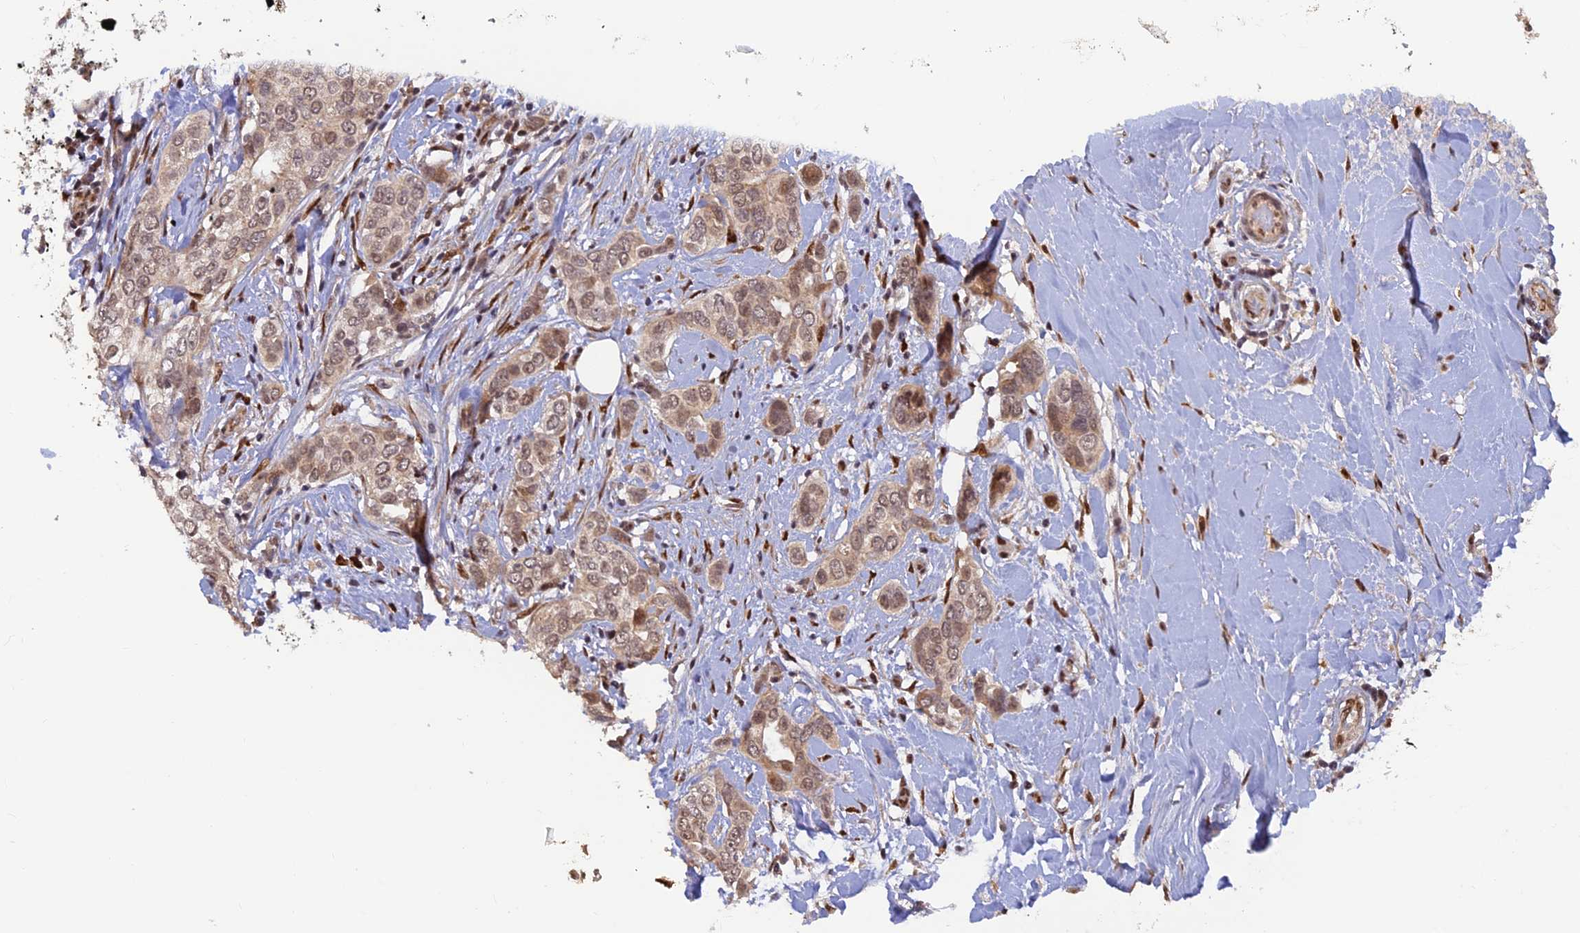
{"staining": {"intensity": "weak", "quantity": ">75%", "location": "cytoplasmic/membranous,nuclear"}, "tissue": "breast cancer", "cell_type": "Tumor cells", "image_type": "cancer", "snomed": [{"axis": "morphology", "description": "Lobular carcinoma"}, {"axis": "topography", "description": "Breast"}], "caption": "There is low levels of weak cytoplasmic/membranous and nuclear staining in tumor cells of lobular carcinoma (breast), as demonstrated by immunohistochemical staining (brown color).", "gene": "ZNF565", "patient": {"sex": "female", "age": 51}}